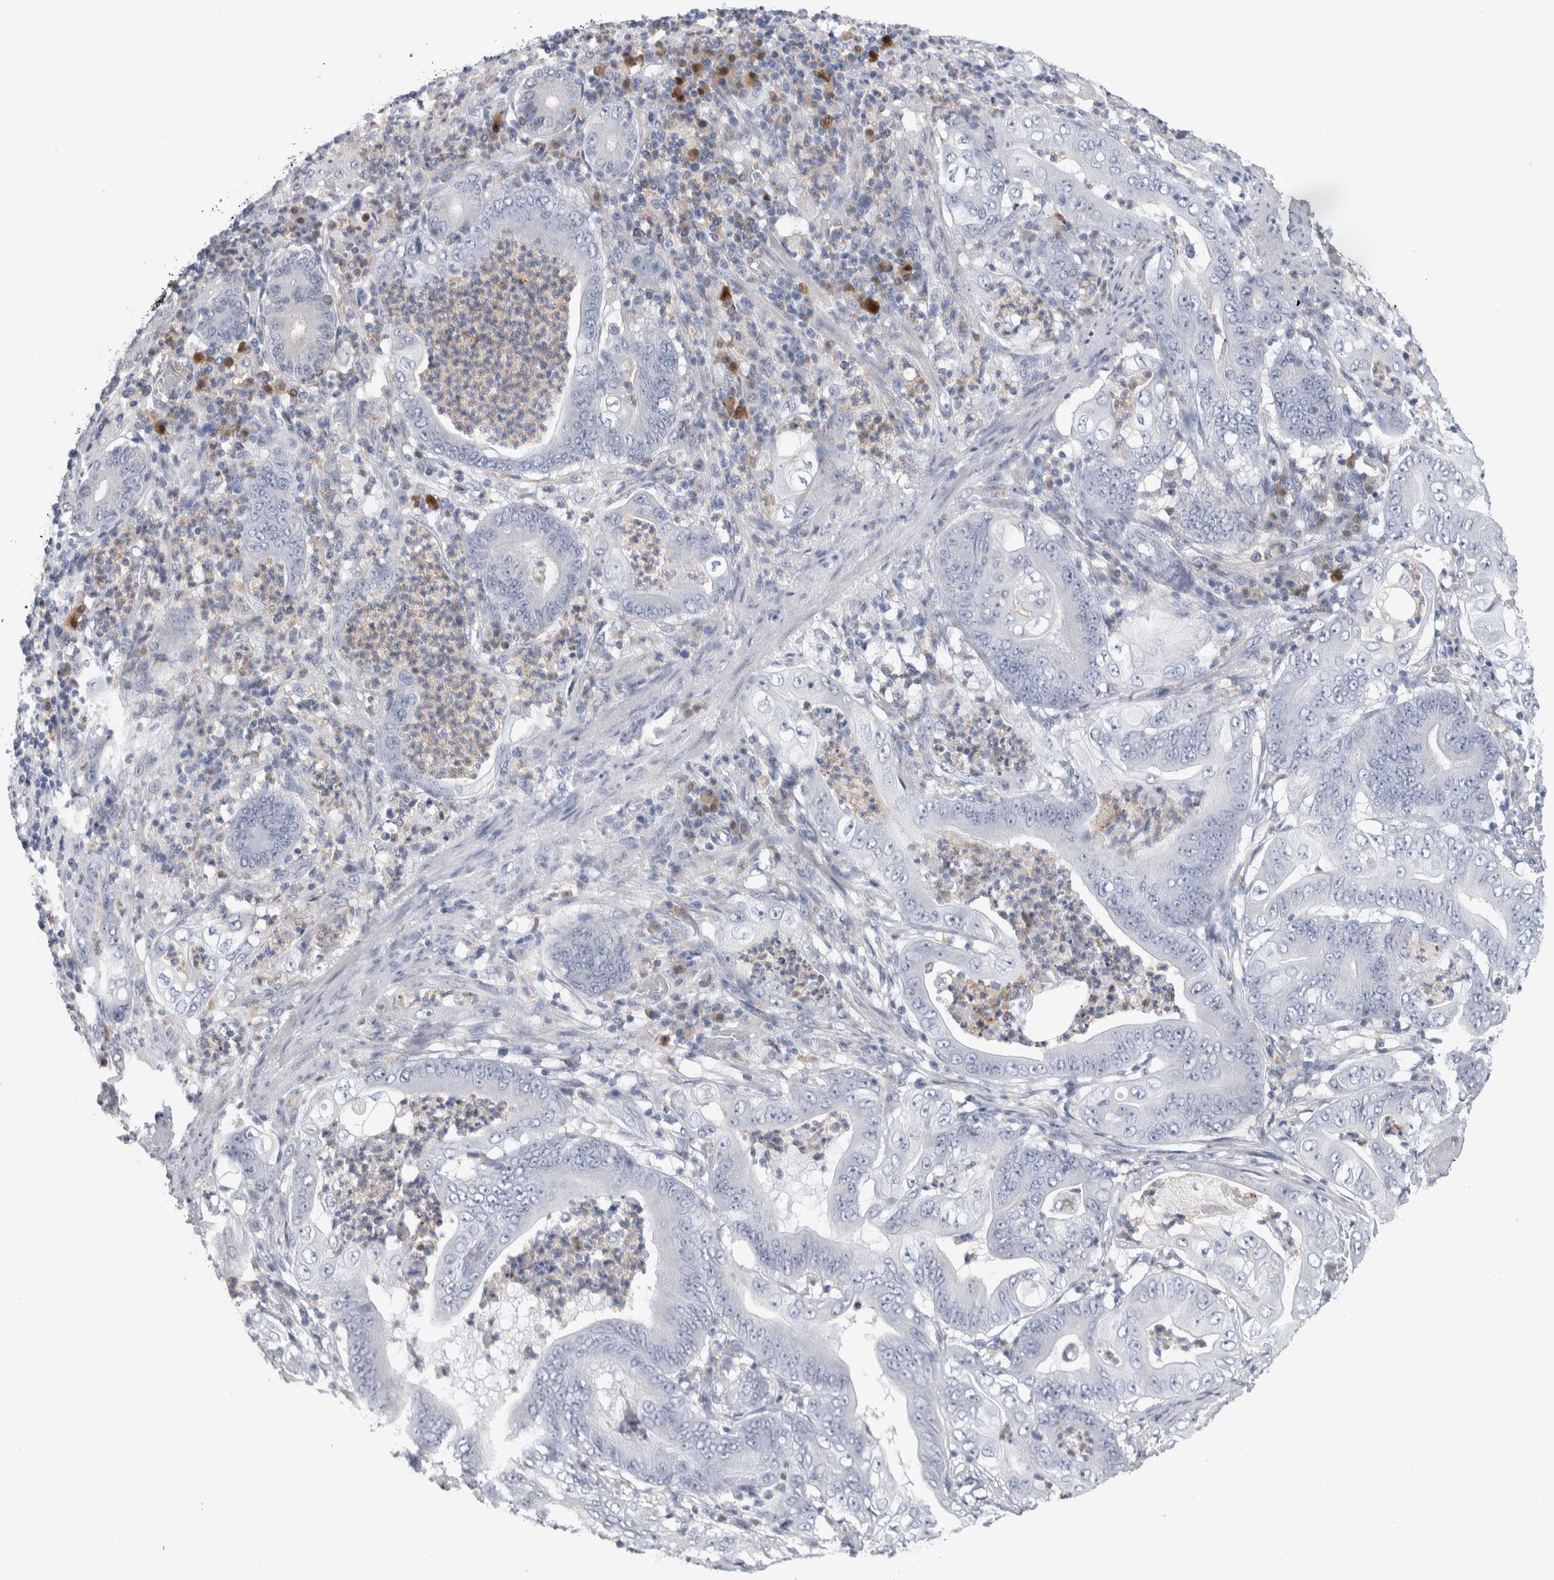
{"staining": {"intensity": "negative", "quantity": "none", "location": "none"}, "tissue": "stomach cancer", "cell_type": "Tumor cells", "image_type": "cancer", "snomed": [{"axis": "morphology", "description": "Adenocarcinoma, NOS"}, {"axis": "topography", "description": "Stomach"}], "caption": "Immunohistochemistry (IHC) of stomach adenocarcinoma displays no expression in tumor cells.", "gene": "LURAP1L", "patient": {"sex": "female", "age": 73}}